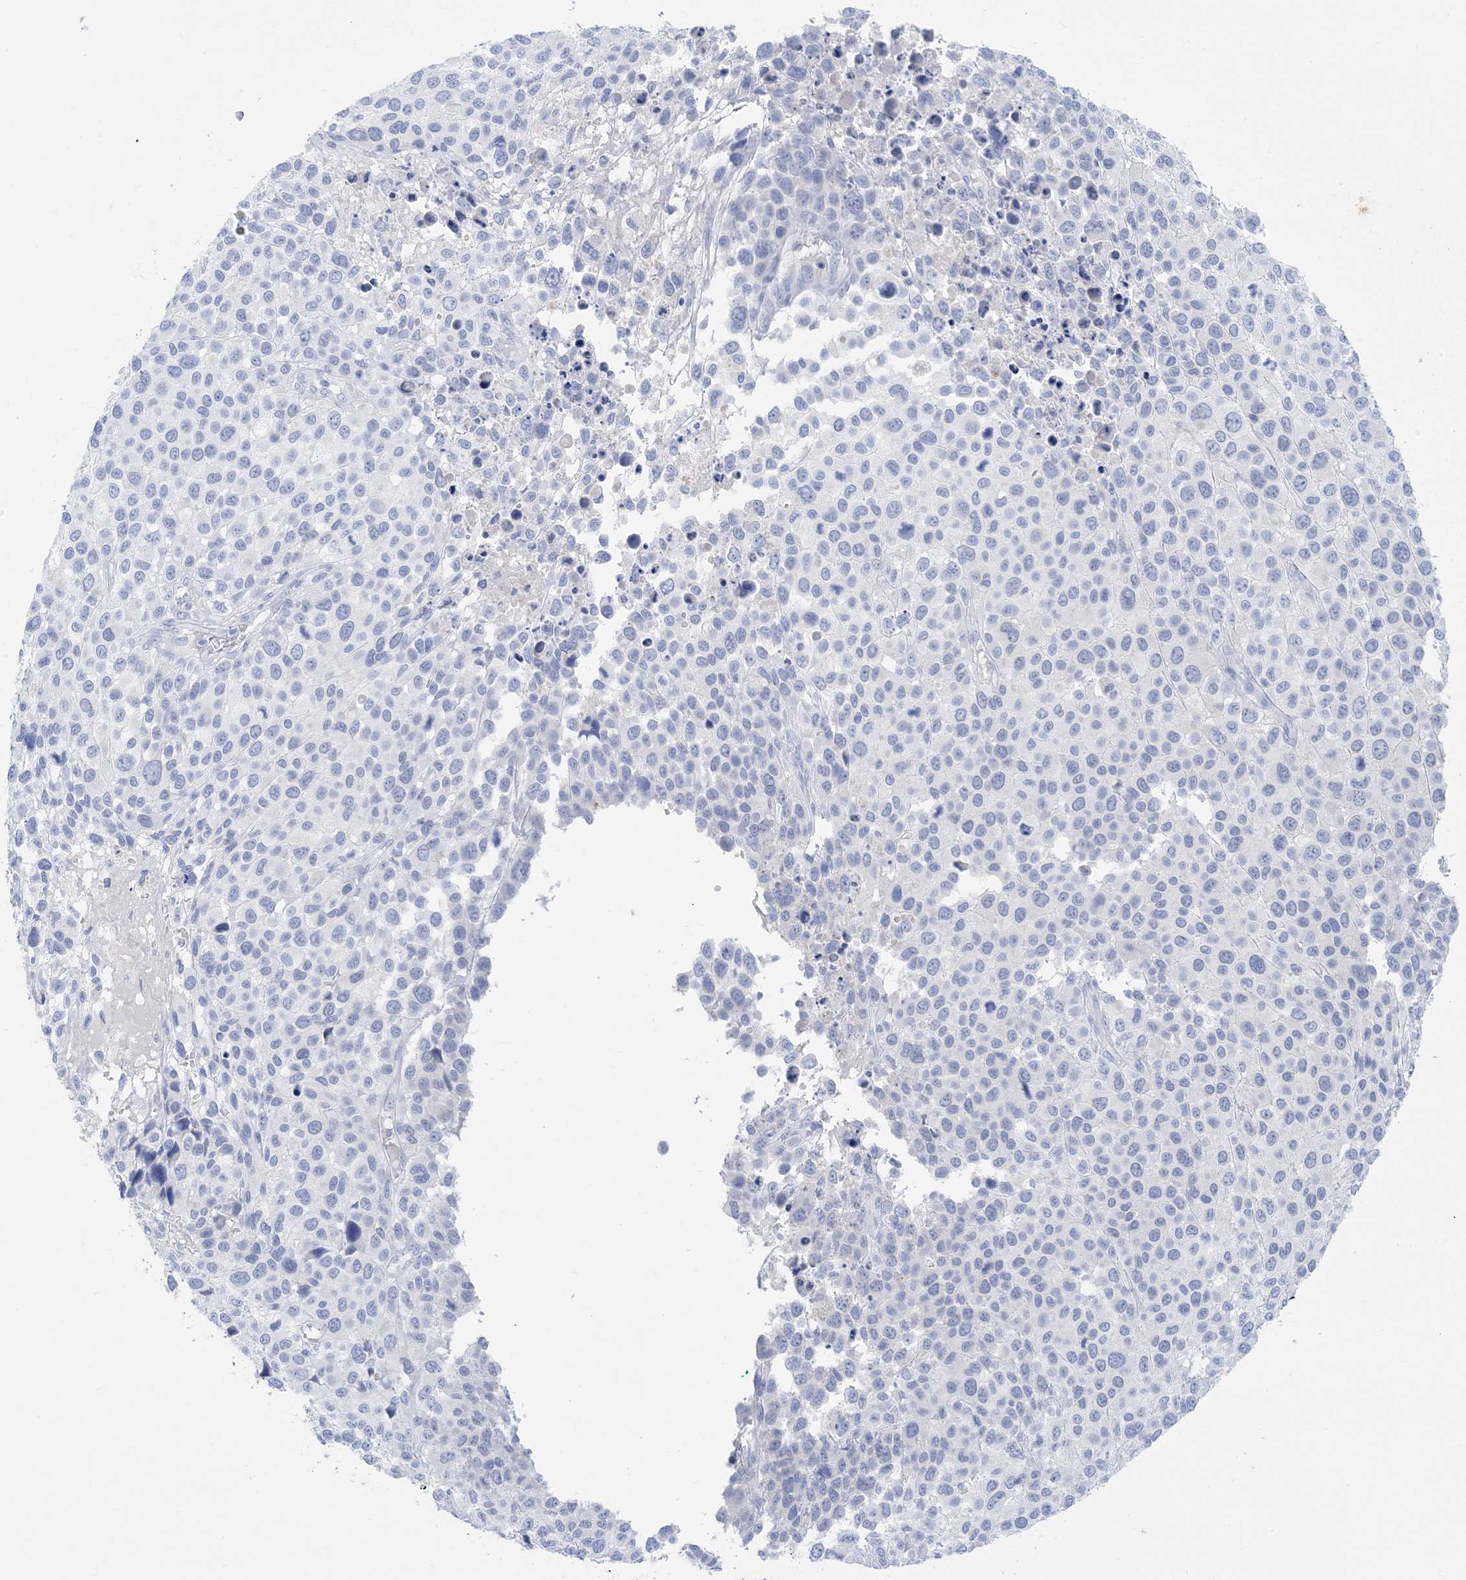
{"staining": {"intensity": "negative", "quantity": "none", "location": "none"}, "tissue": "melanoma", "cell_type": "Tumor cells", "image_type": "cancer", "snomed": [{"axis": "morphology", "description": "Malignant melanoma, NOS"}, {"axis": "topography", "description": "Skin of trunk"}], "caption": "An image of malignant melanoma stained for a protein shows no brown staining in tumor cells.", "gene": "SH3YL1", "patient": {"sex": "male", "age": 71}}